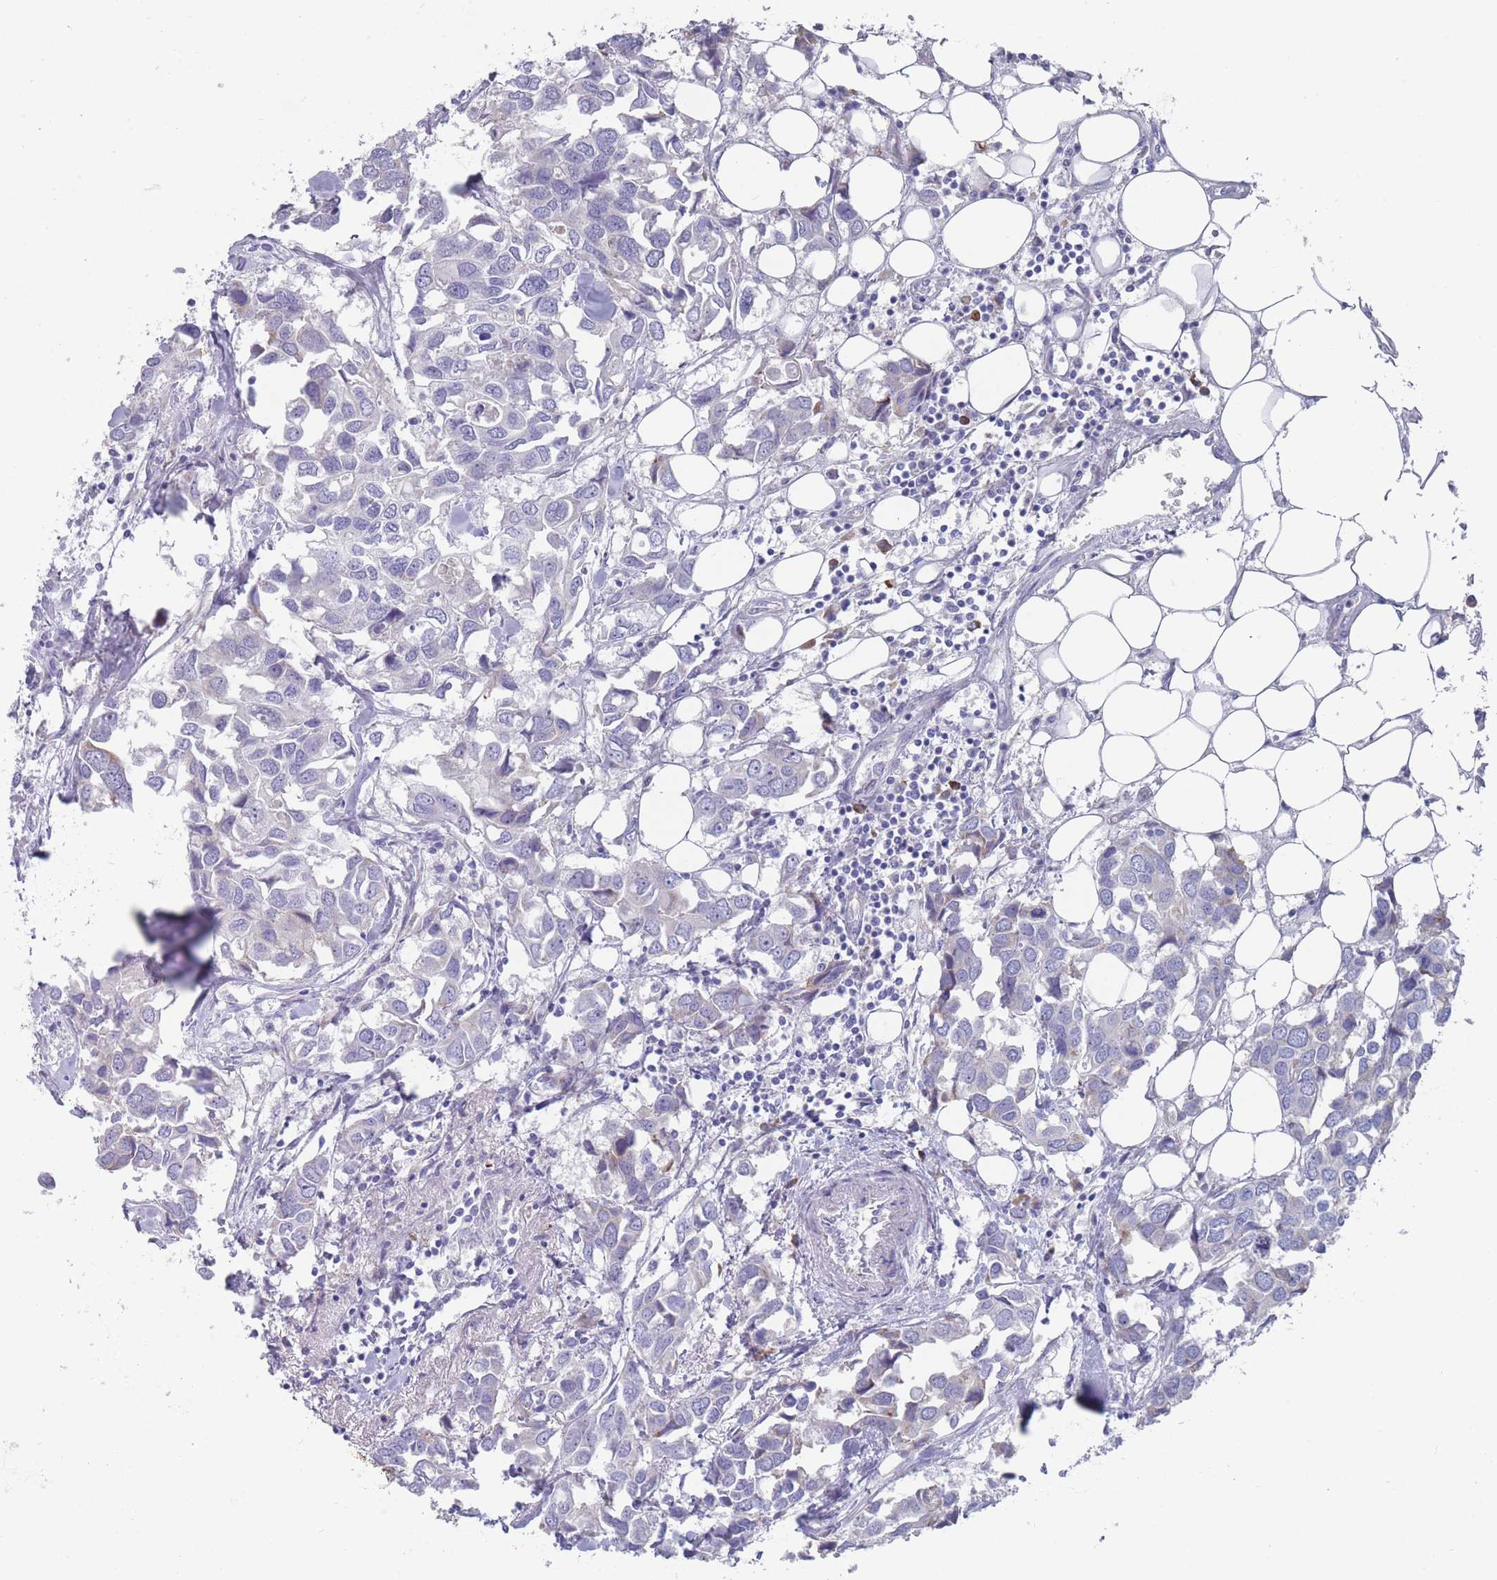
{"staining": {"intensity": "negative", "quantity": "none", "location": "none"}, "tissue": "breast cancer", "cell_type": "Tumor cells", "image_type": "cancer", "snomed": [{"axis": "morphology", "description": "Duct carcinoma"}, {"axis": "topography", "description": "Breast"}], "caption": "High power microscopy photomicrograph of an IHC histopathology image of breast cancer (infiltrating ductal carcinoma), revealing no significant expression in tumor cells.", "gene": "ST8SIA5", "patient": {"sex": "female", "age": 83}}